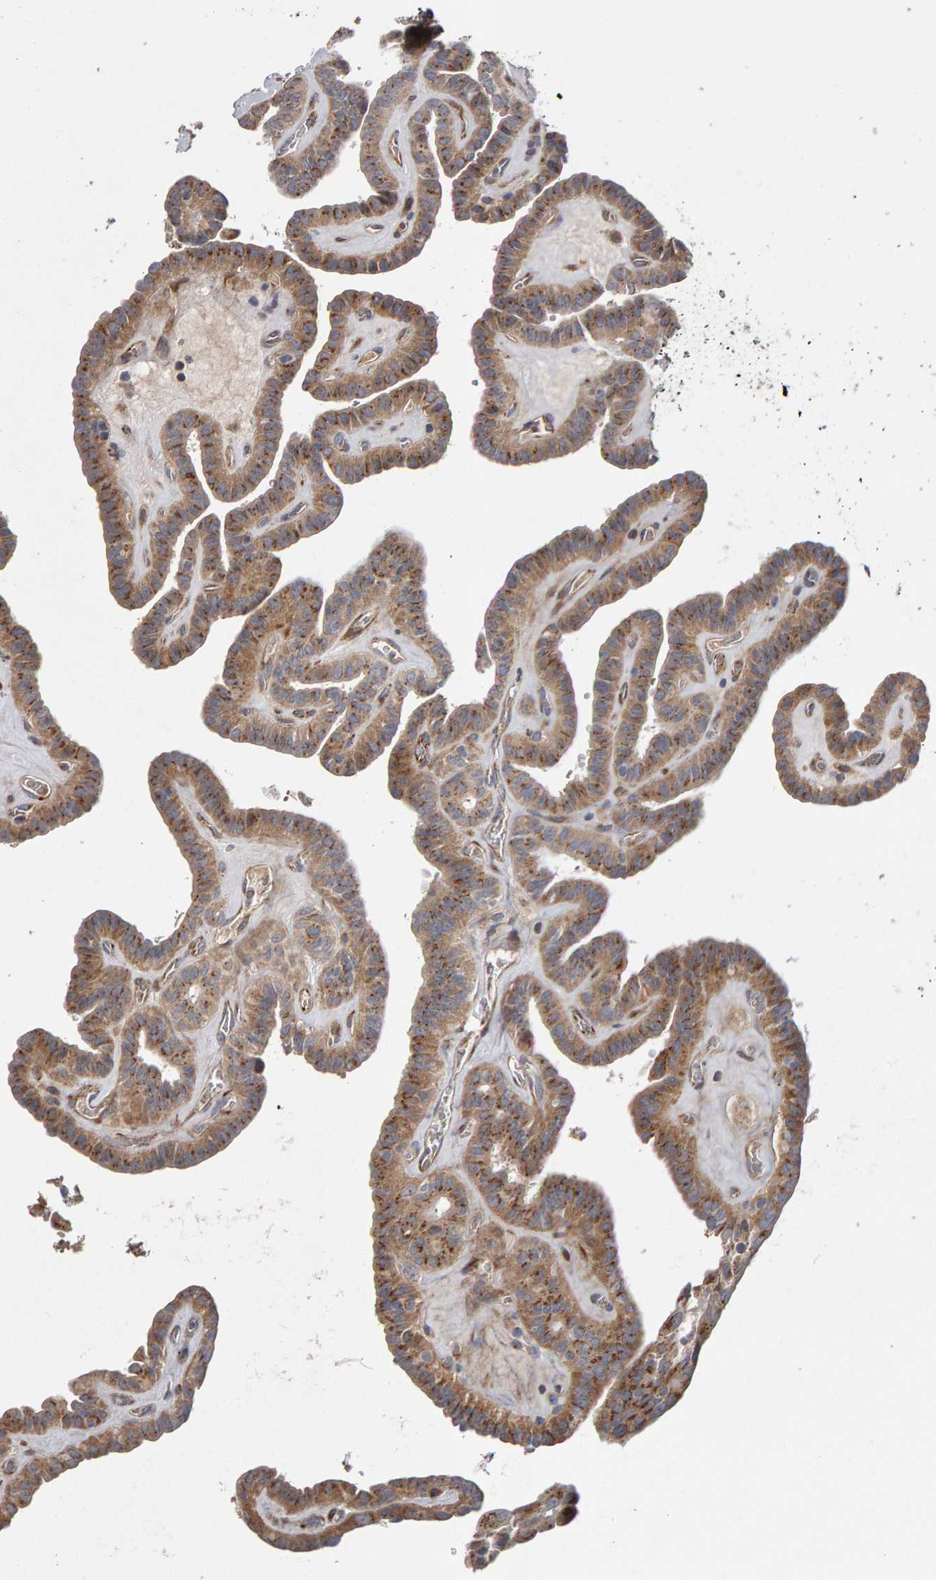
{"staining": {"intensity": "moderate", "quantity": ">75%", "location": "cytoplasmic/membranous"}, "tissue": "thyroid cancer", "cell_type": "Tumor cells", "image_type": "cancer", "snomed": [{"axis": "morphology", "description": "Papillary adenocarcinoma, NOS"}, {"axis": "topography", "description": "Thyroid gland"}], "caption": "Thyroid cancer (papillary adenocarcinoma) was stained to show a protein in brown. There is medium levels of moderate cytoplasmic/membranous staining in about >75% of tumor cells.", "gene": "CANT1", "patient": {"sex": "male", "age": 77}}